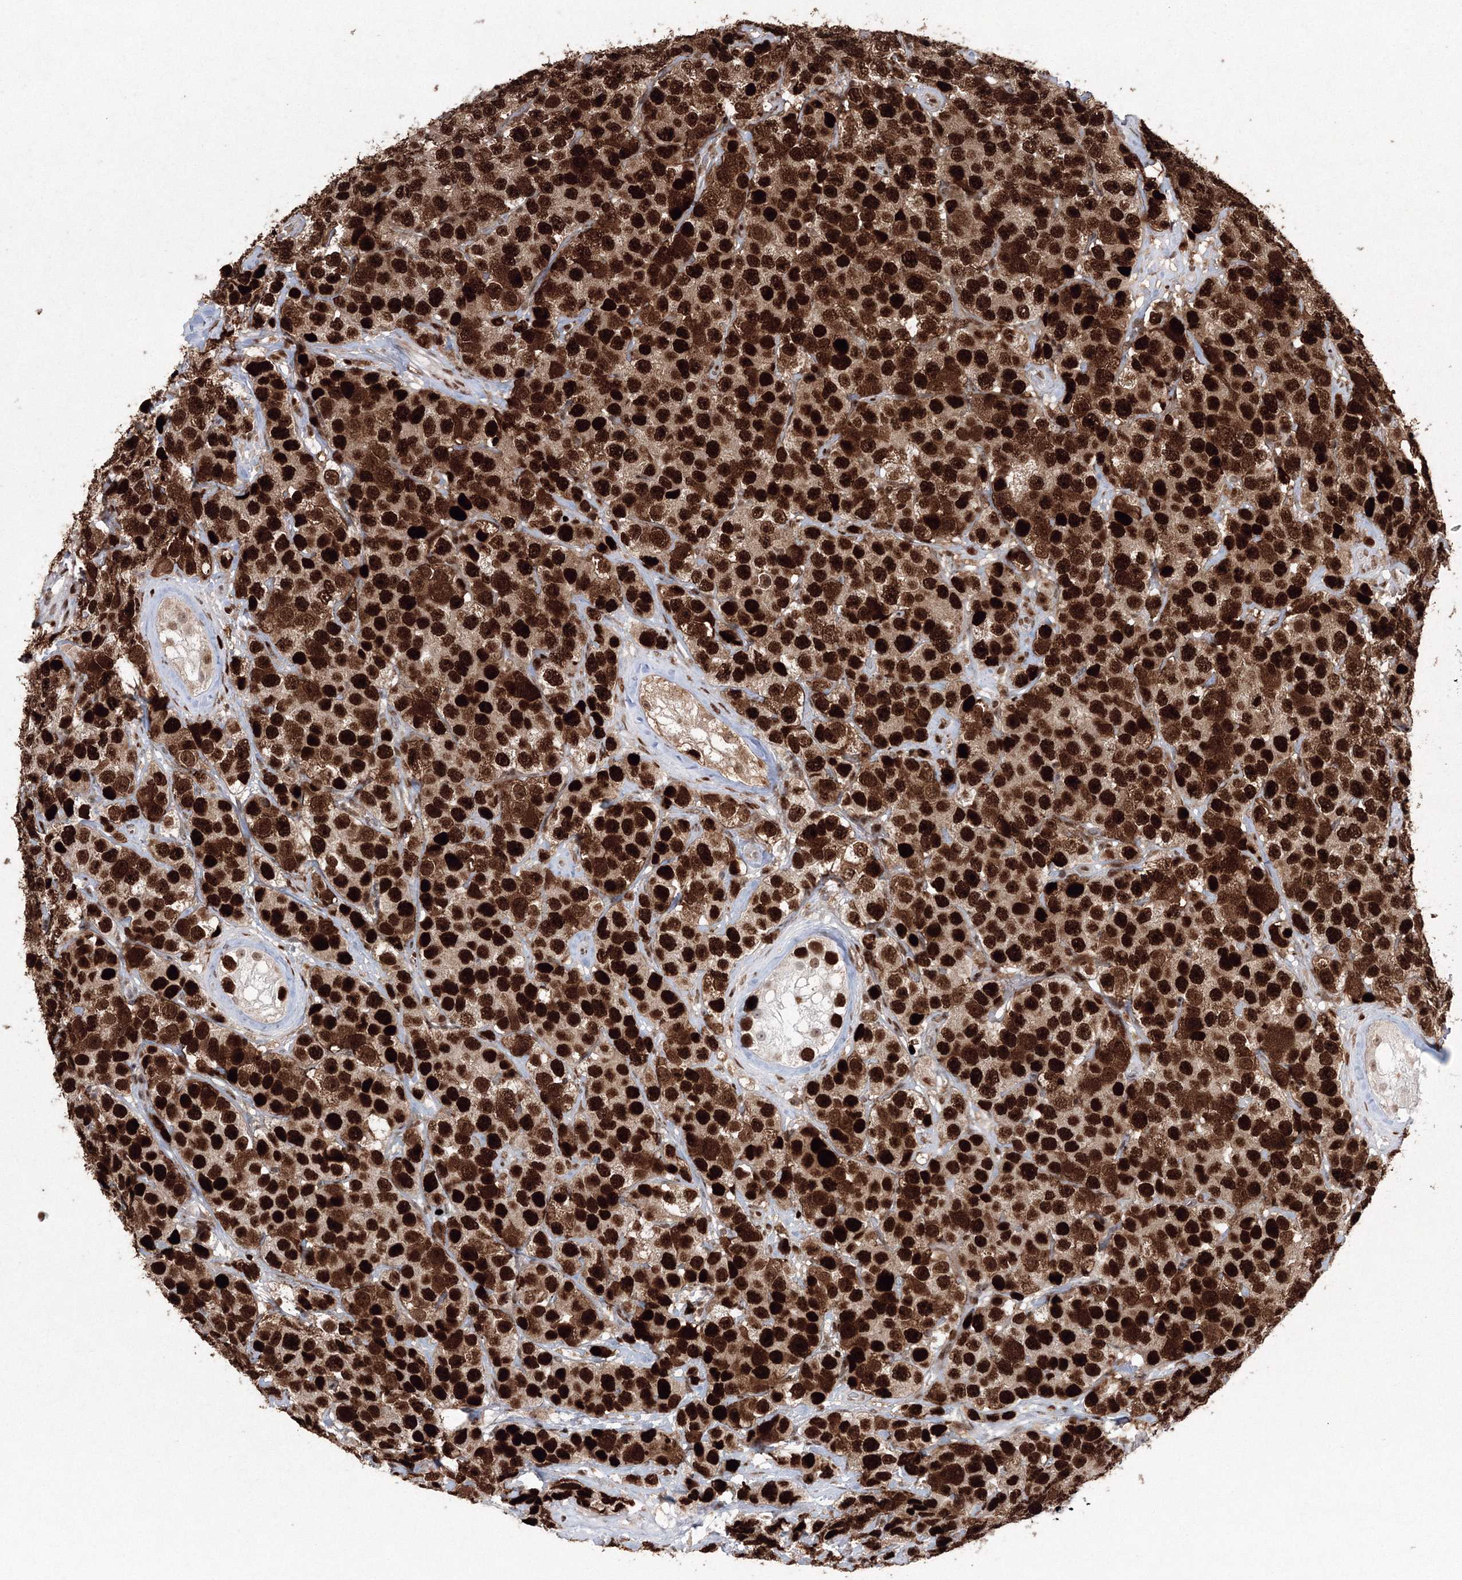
{"staining": {"intensity": "strong", "quantity": ">75%", "location": "nuclear"}, "tissue": "testis cancer", "cell_type": "Tumor cells", "image_type": "cancer", "snomed": [{"axis": "morphology", "description": "Seminoma, NOS"}, {"axis": "topography", "description": "Testis"}], "caption": "Tumor cells exhibit high levels of strong nuclear expression in about >75% of cells in seminoma (testis).", "gene": "LIG1", "patient": {"sex": "male", "age": 28}}